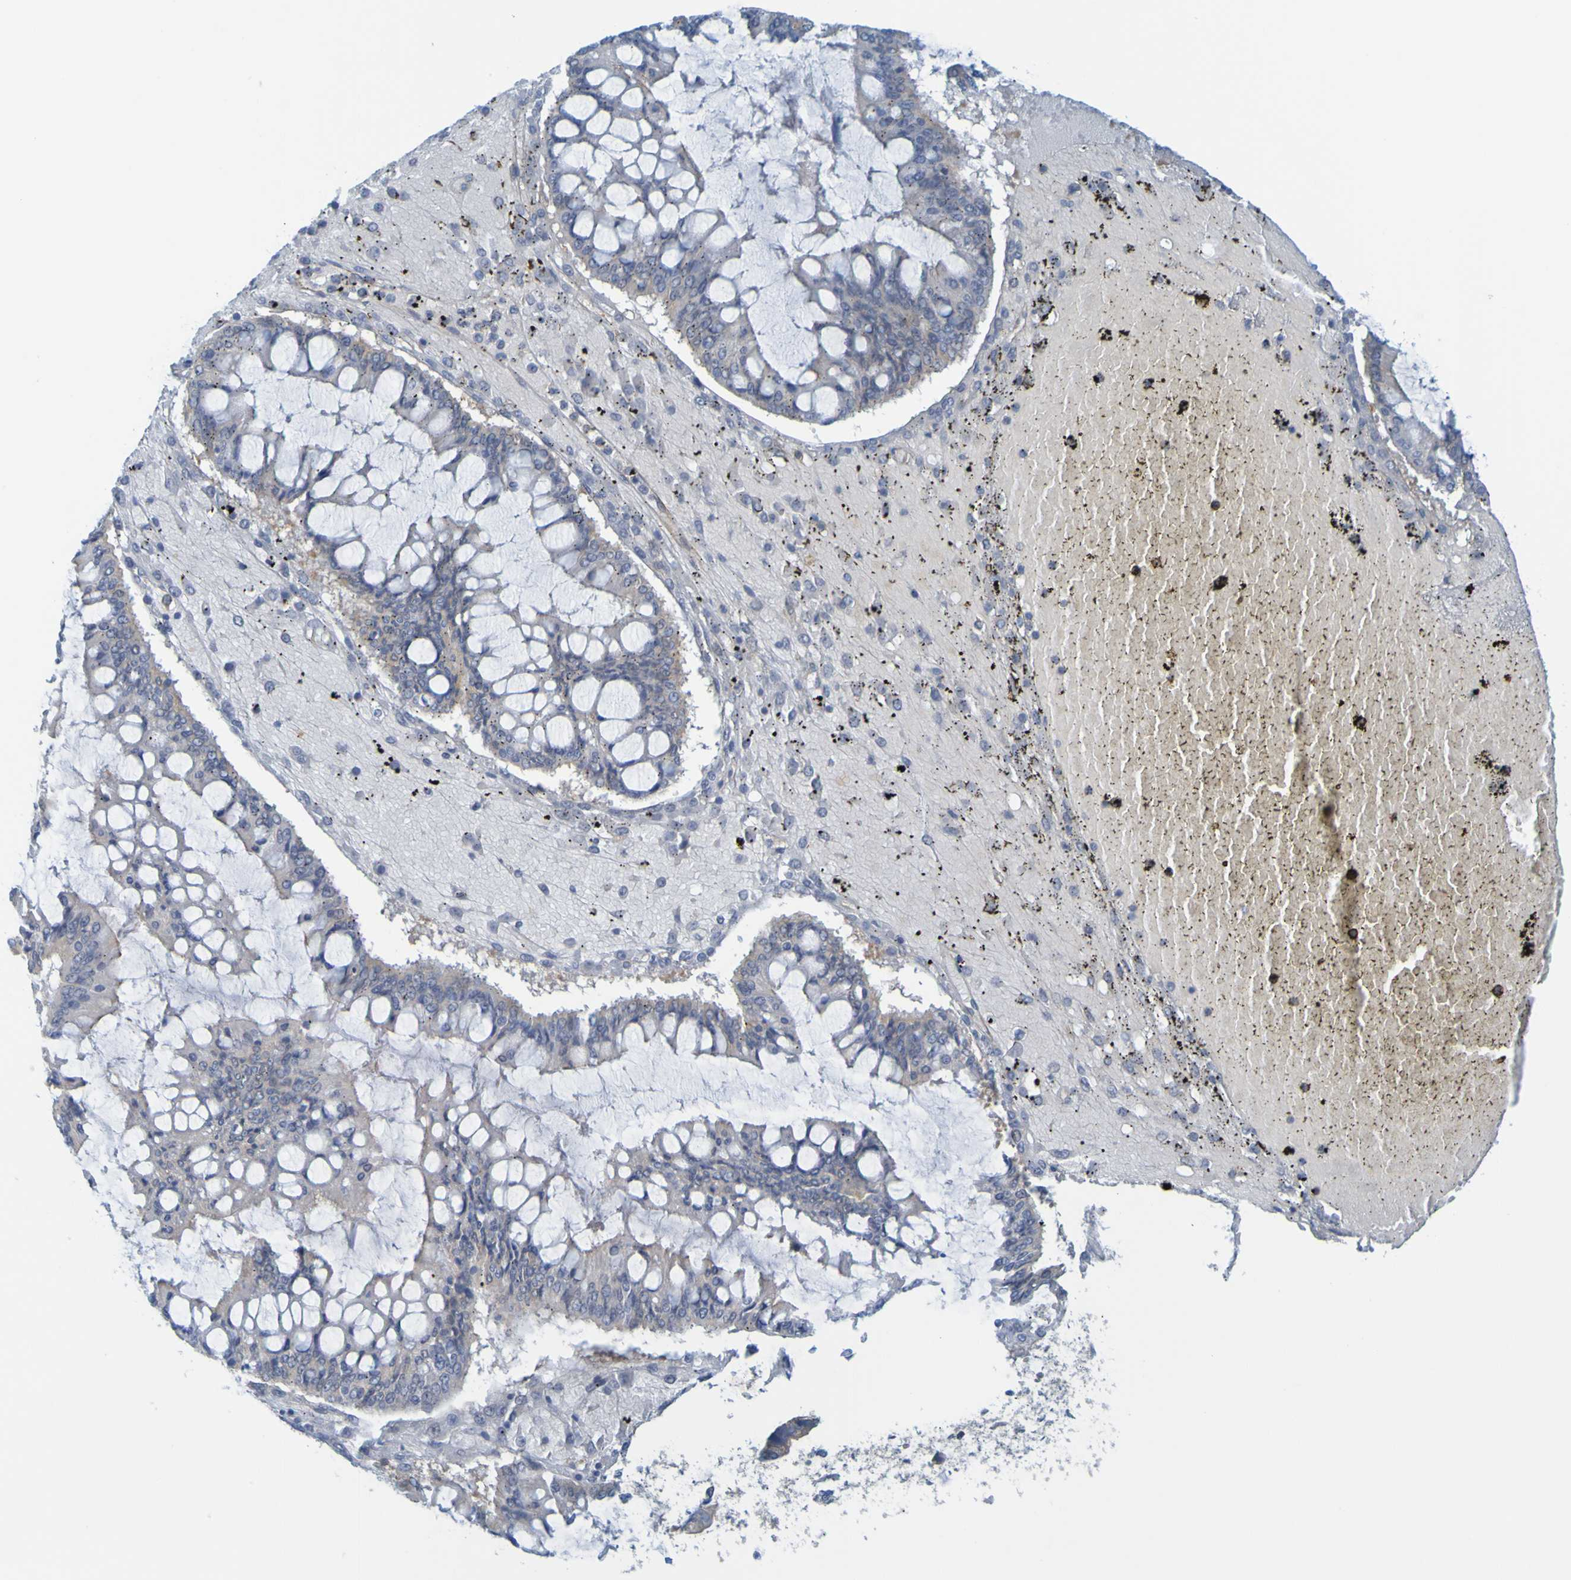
{"staining": {"intensity": "weak", "quantity": ">75%", "location": "cytoplasmic/membranous"}, "tissue": "ovarian cancer", "cell_type": "Tumor cells", "image_type": "cancer", "snomed": [{"axis": "morphology", "description": "Cystadenocarcinoma, mucinous, NOS"}, {"axis": "topography", "description": "Ovary"}], "caption": "Weak cytoplasmic/membranous protein staining is identified in about >75% of tumor cells in ovarian mucinous cystadenocarcinoma. (Brightfield microscopy of DAB IHC at high magnification).", "gene": "APPL1", "patient": {"sex": "female", "age": 73}}